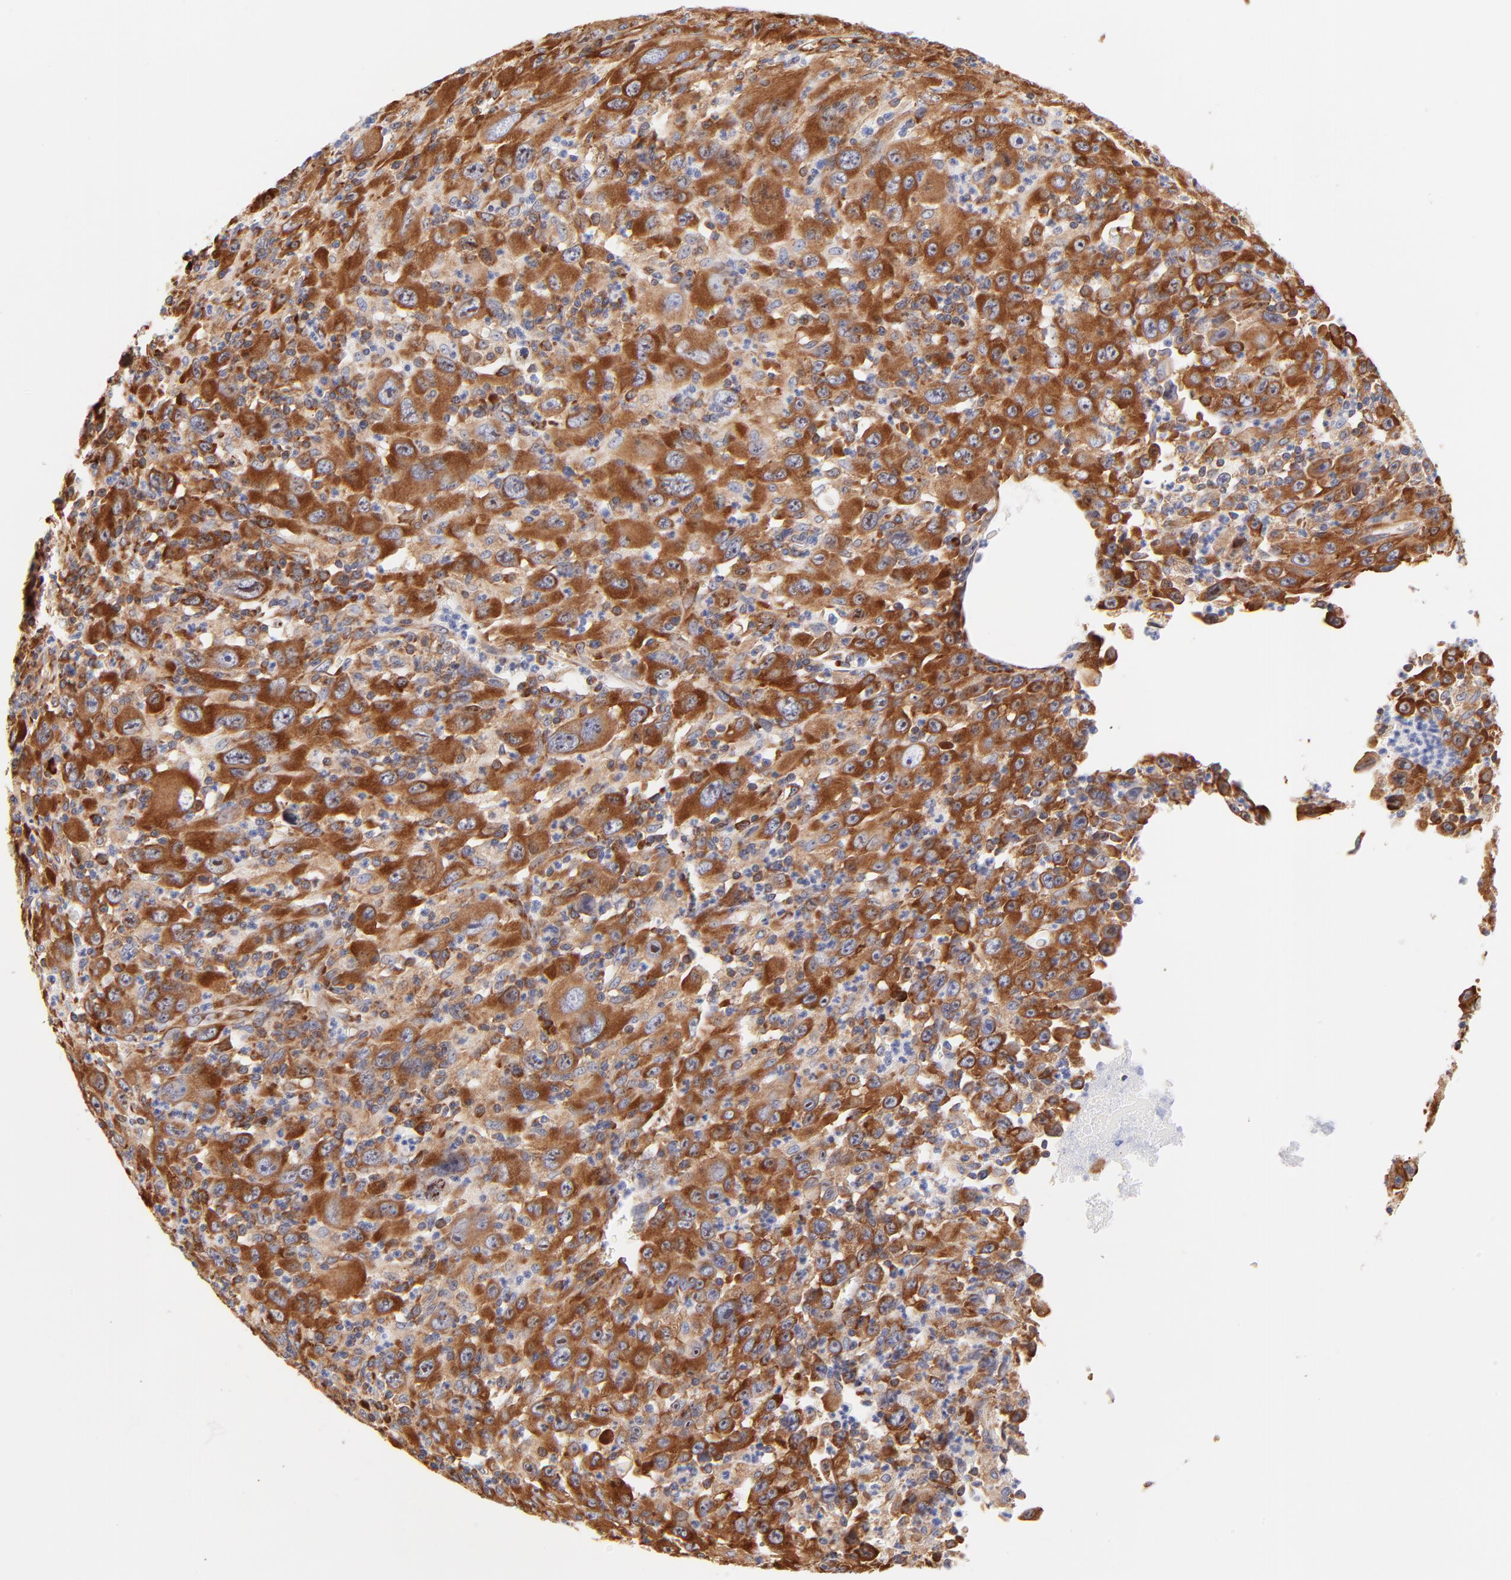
{"staining": {"intensity": "strong", "quantity": ">75%", "location": "cytoplasmic/membranous"}, "tissue": "melanoma", "cell_type": "Tumor cells", "image_type": "cancer", "snomed": [{"axis": "morphology", "description": "Malignant melanoma, Metastatic site"}, {"axis": "topography", "description": "Skin"}], "caption": "DAB (3,3'-diaminobenzidine) immunohistochemical staining of melanoma reveals strong cytoplasmic/membranous protein staining in about >75% of tumor cells. The staining was performed using DAB (3,3'-diaminobenzidine) to visualize the protein expression in brown, while the nuclei were stained in blue with hematoxylin (Magnification: 20x).", "gene": "RPL27", "patient": {"sex": "female", "age": 56}}